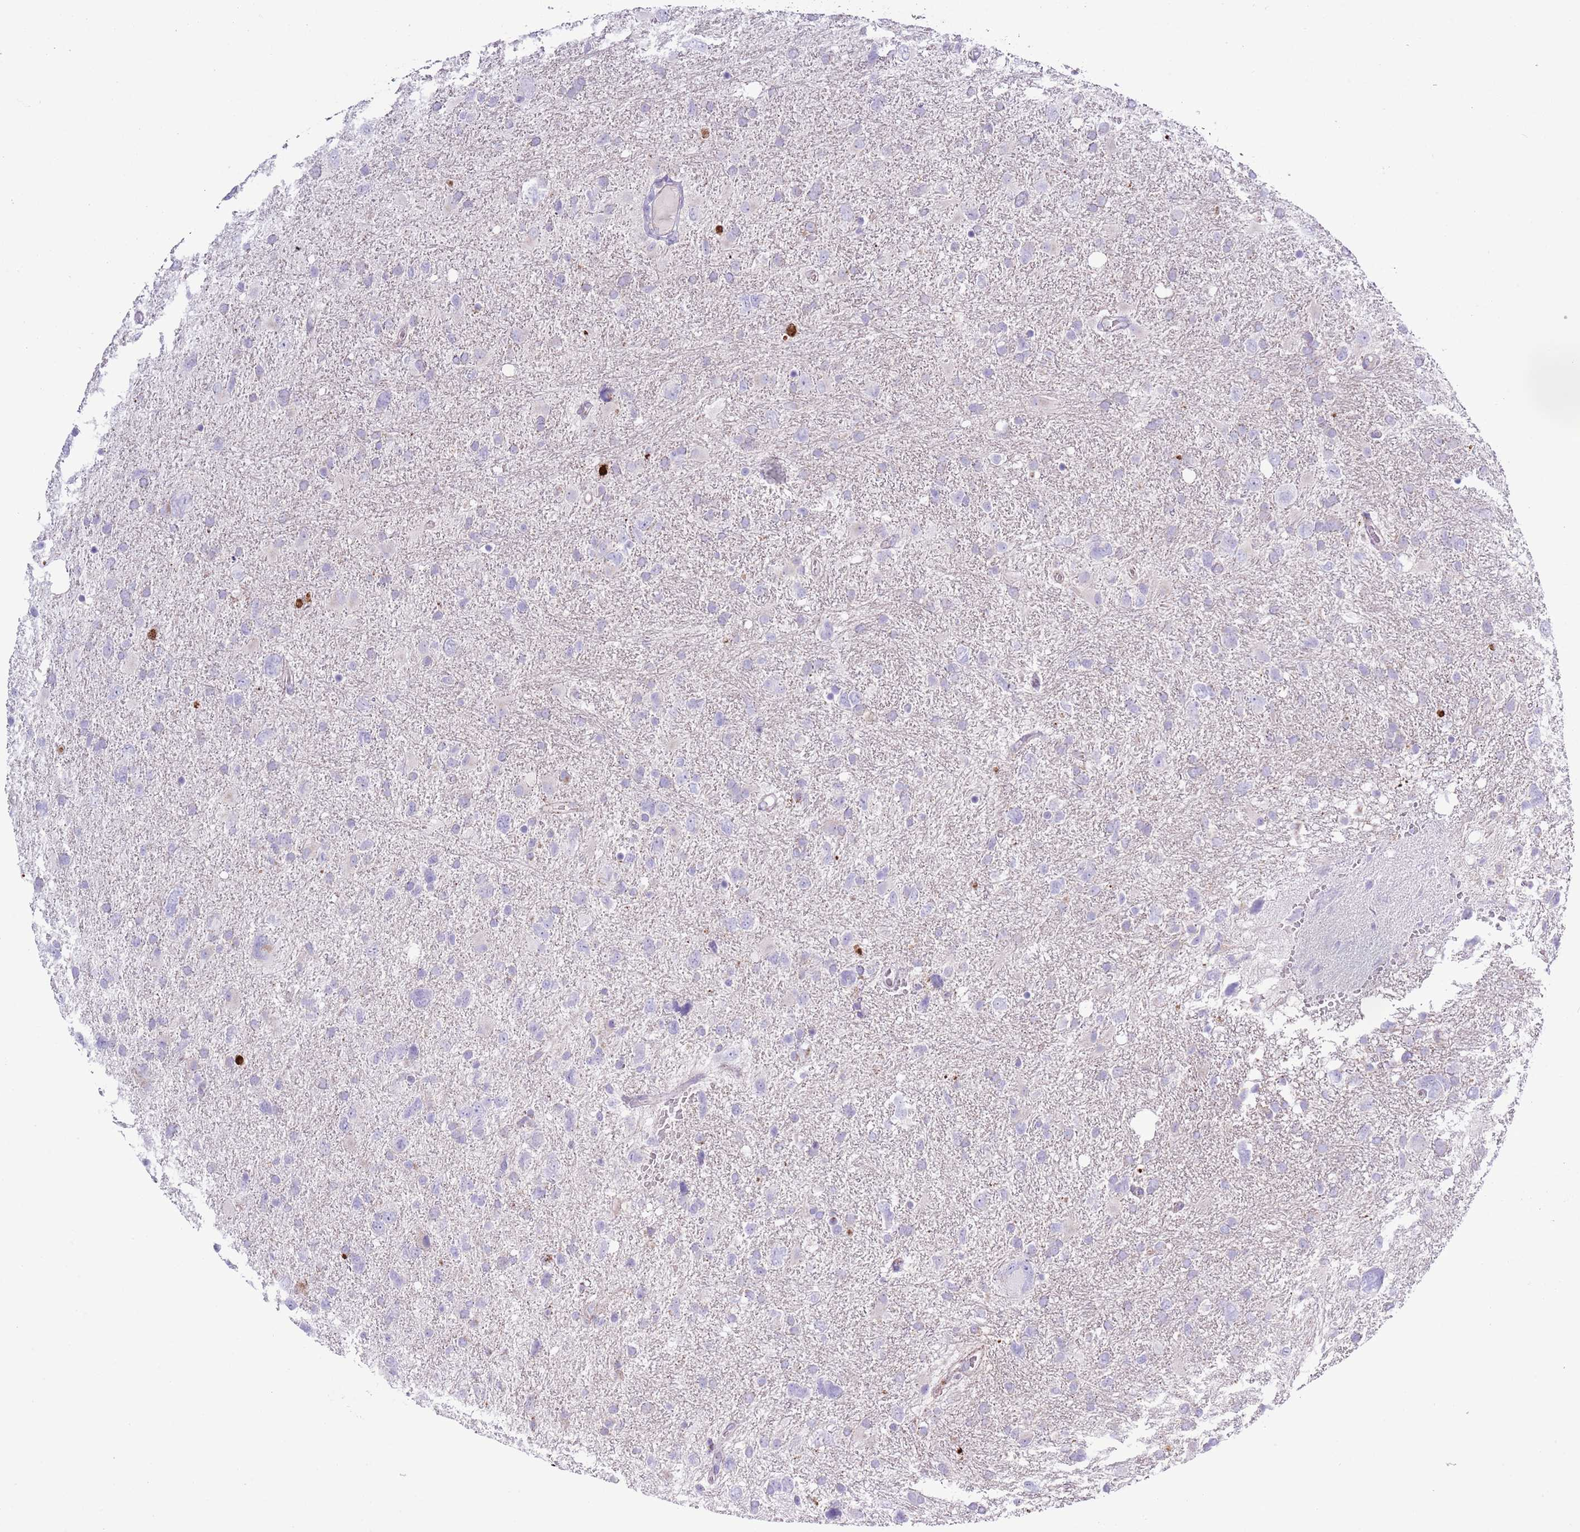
{"staining": {"intensity": "negative", "quantity": "none", "location": "none"}, "tissue": "glioma", "cell_type": "Tumor cells", "image_type": "cancer", "snomed": [{"axis": "morphology", "description": "Glioma, malignant, High grade"}, {"axis": "topography", "description": "Brain"}], "caption": "DAB (3,3'-diaminobenzidine) immunohistochemical staining of human glioma reveals no significant expression in tumor cells. (DAB immunohistochemistry (IHC) with hematoxylin counter stain).", "gene": "ATP6V1B1", "patient": {"sex": "male", "age": 61}}